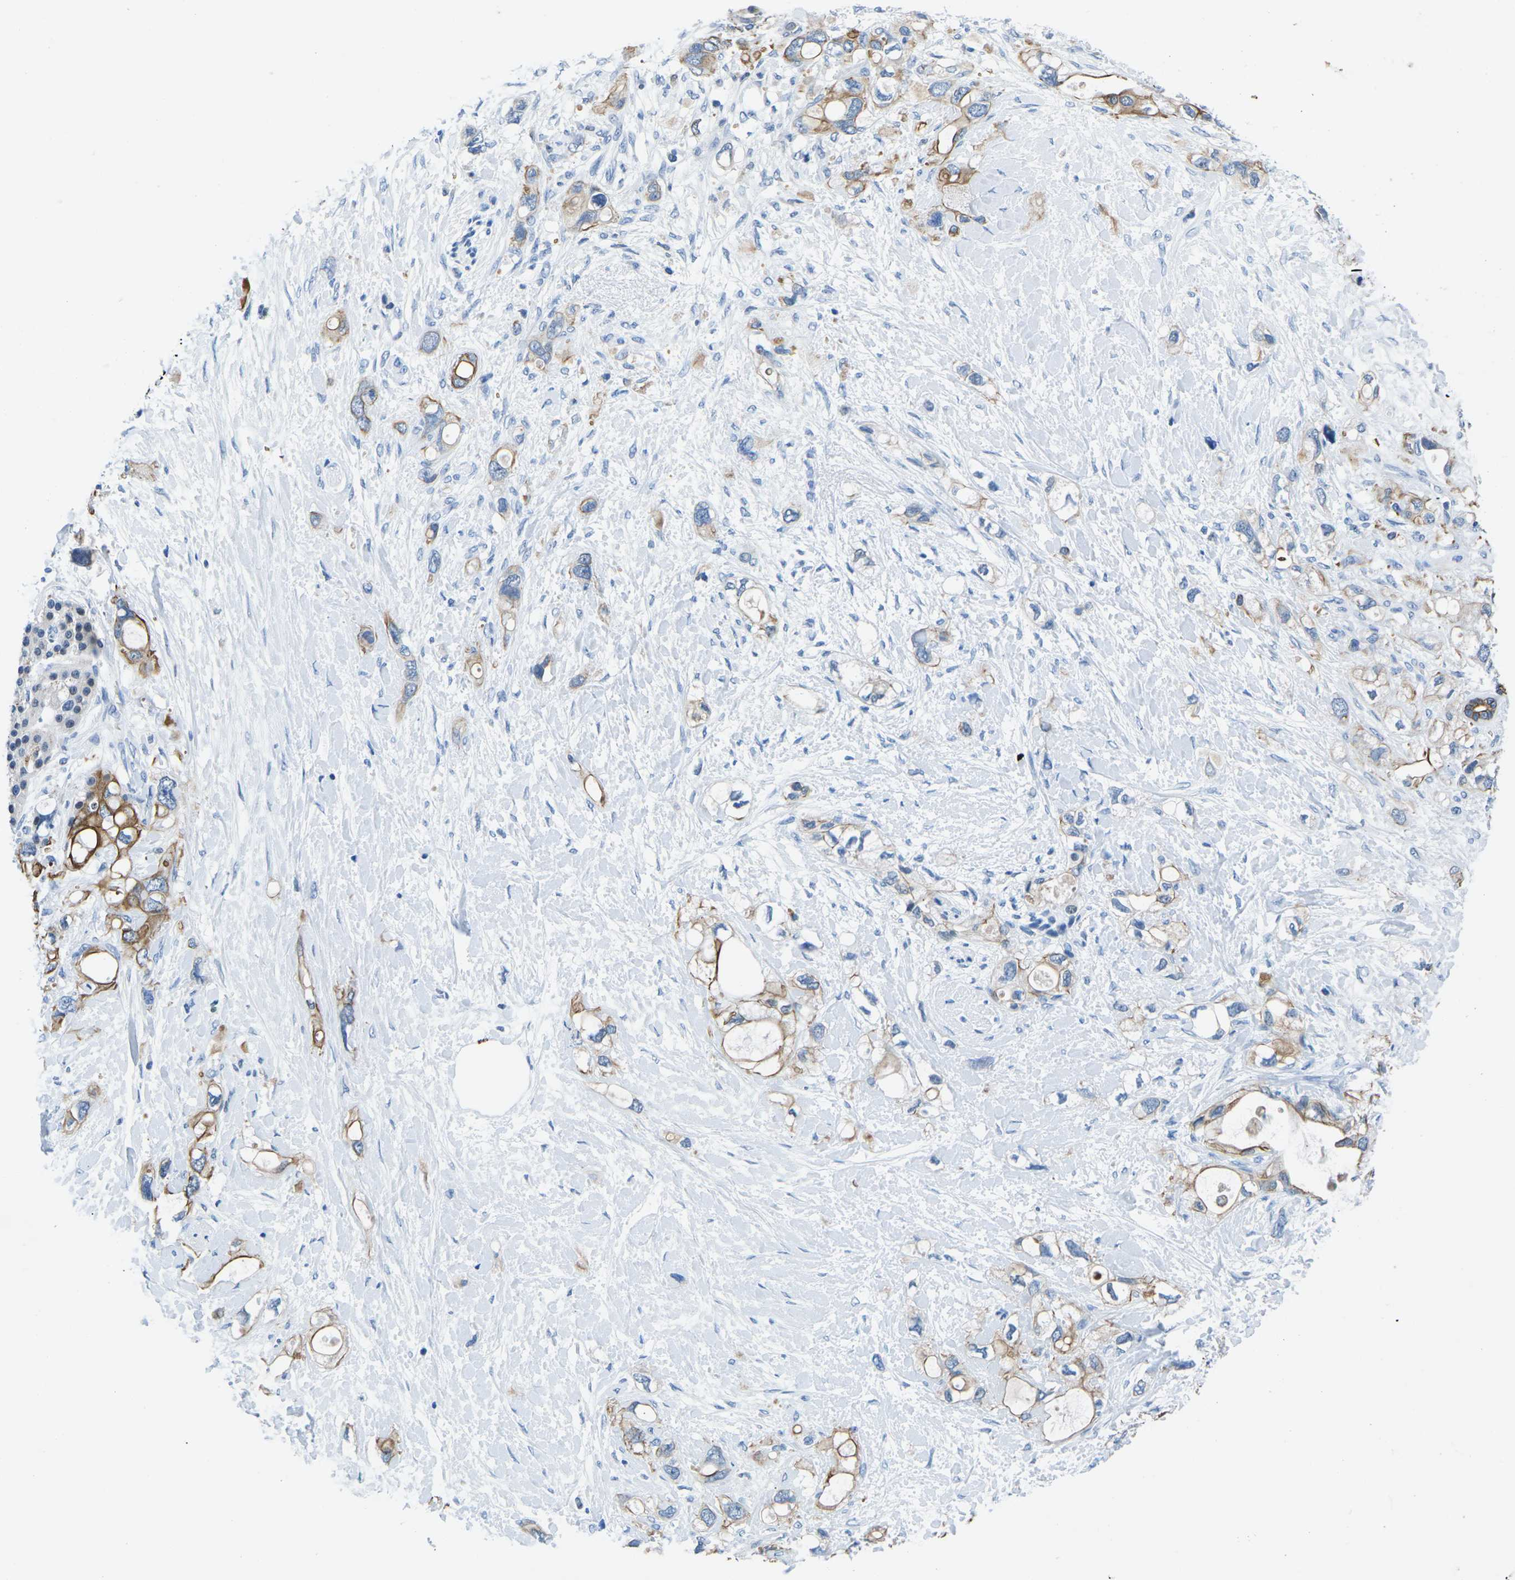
{"staining": {"intensity": "moderate", "quantity": ">75%", "location": "cytoplasmic/membranous"}, "tissue": "pancreatic cancer", "cell_type": "Tumor cells", "image_type": "cancer", "snomed": [{"axis": "morphology", "description": "Adenocarcinoma, NOS"}, {"axis": "topography", "description": "Pancreas"}], "caption": "A photomicrograph showing moderate cytoplasmic/membranous positivity in about >75% of tumor cells in adenocarcinoma (pancreatic), as visualized by brown immunohistochemical staining.", "gene": "TM6SF1", "patient": {"sex": "female", "age": 56}}